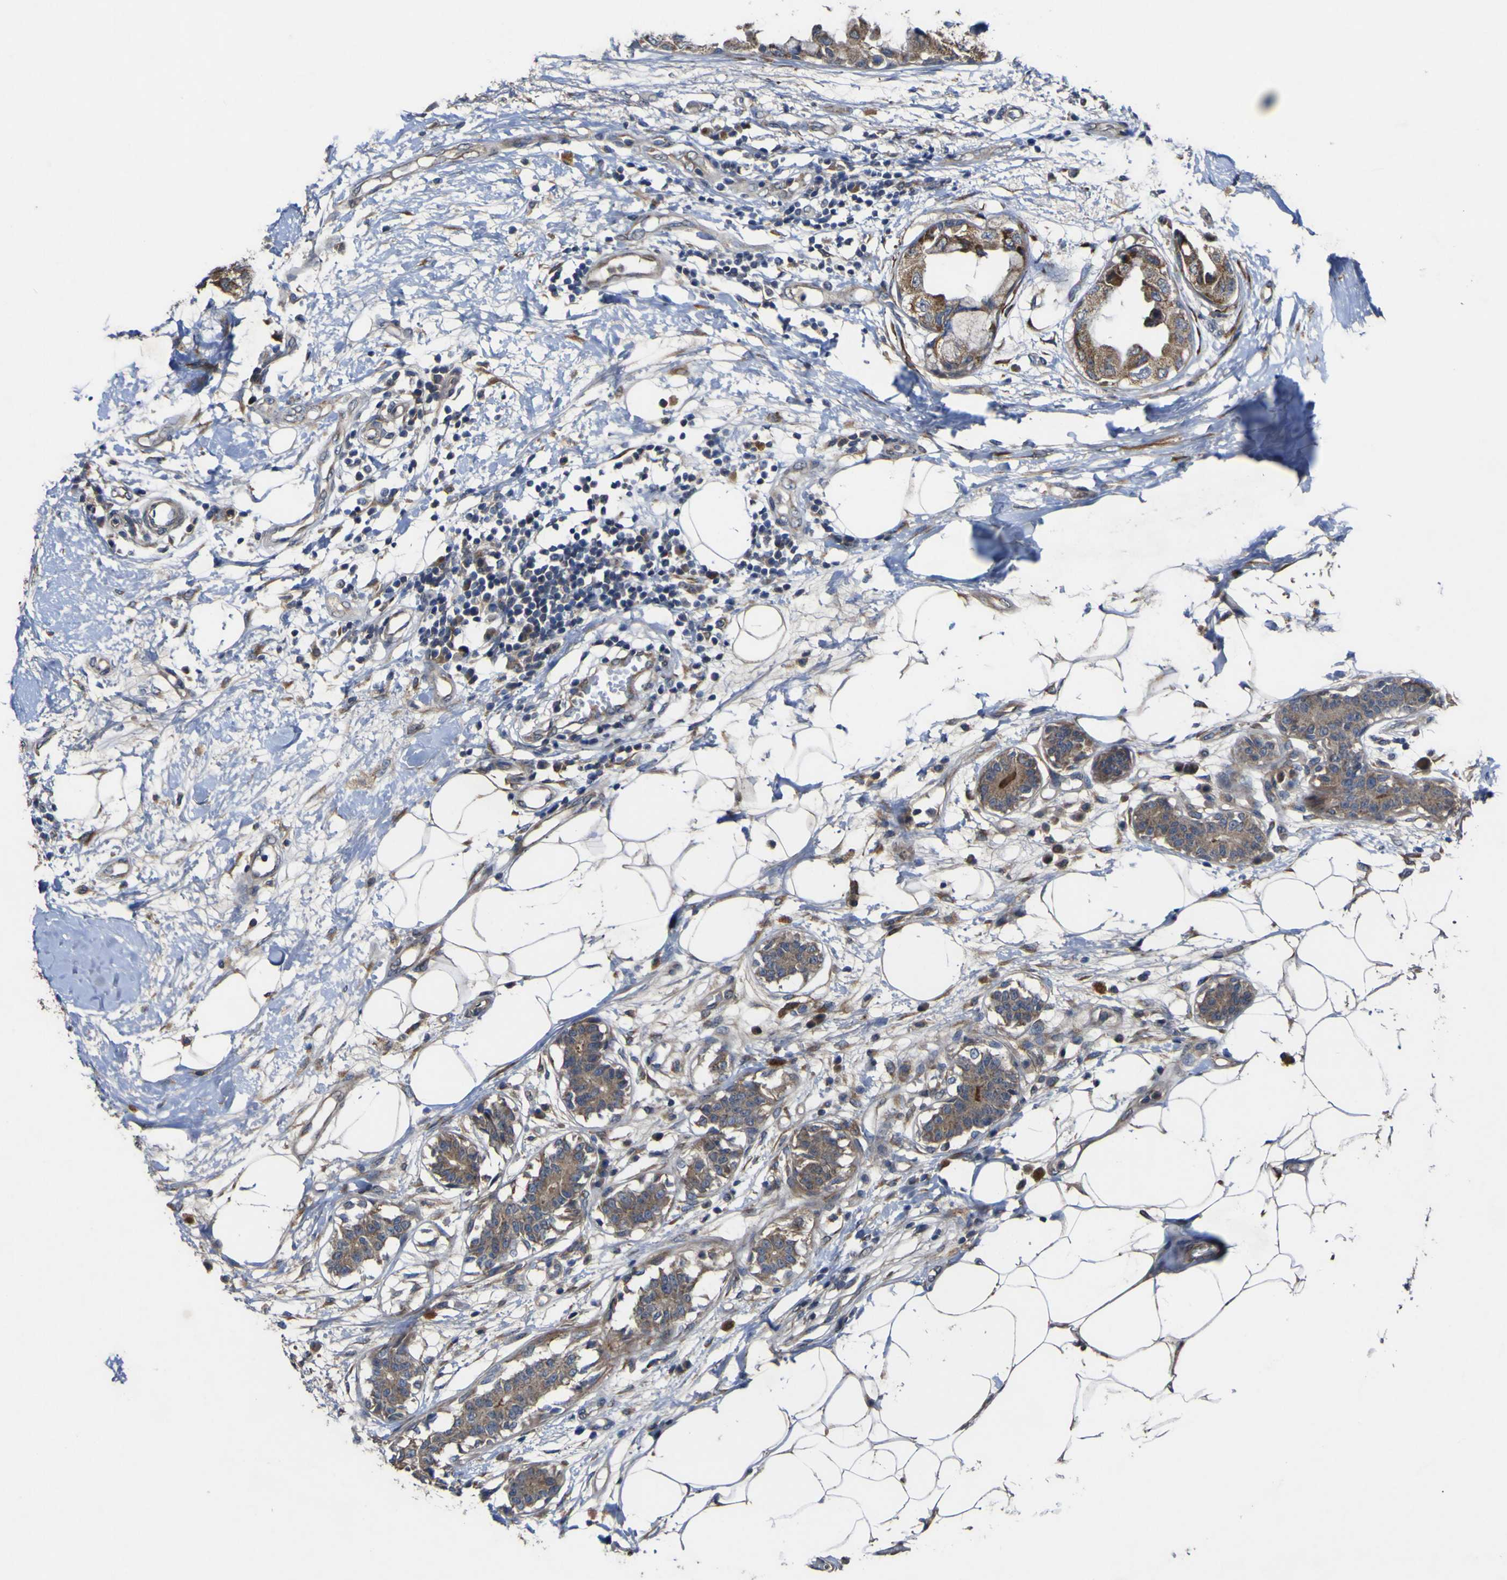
{"staining": {"intensity": "moderate", "quantity": ">75%", "location": "cytoplasmic/membranous"}, "tissue": "breast cancer", "cell_type": "Tumor cells", "image_type": "cancer", "snomed": [{"axis": "morphology", "description": "Duct carcinoma"}, {"axis": "topography", "description": "Breast"}], "caption": "Breast cancer stained with DAB IHC displays medium levels of moderate cytoplasmic/membranous positivity in approximately >75% of tumor cells. Nuclei are stained in blue.", "gene": "IRAK2", "patient": {"sex": "female", "age": 40}}